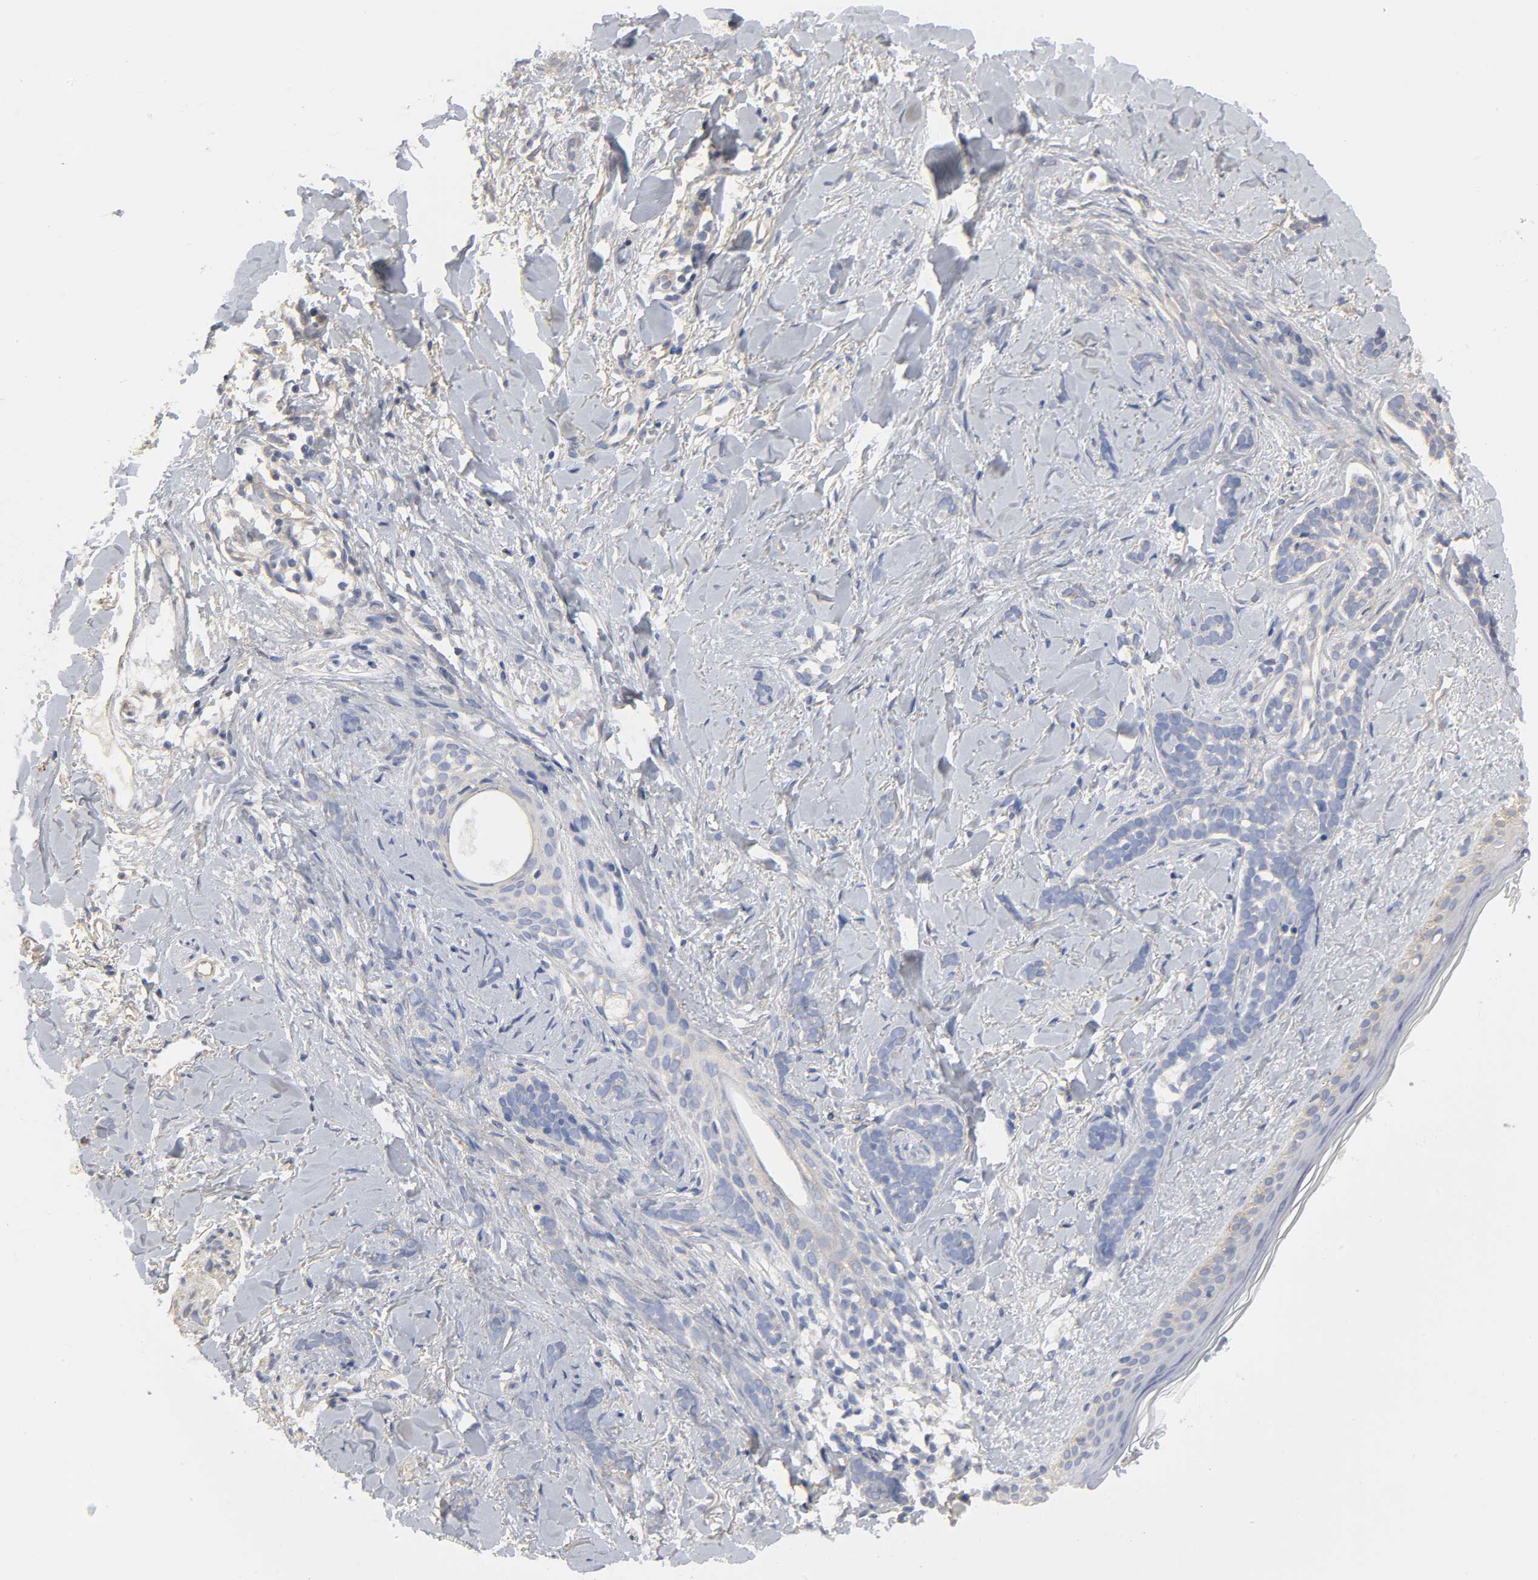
{"staining": {"intensity": "negative", "quantity": "none", "location": "none"}, "tissue": "skin cancer", "cell_type": "Tumor cells", "image_type": "cancer", "snomed": [{"axis": "morphology", "description": "Basal cell carcinoma"}, {"axis": "topography", "description": "Skin"}], "caption": "The photomicrograph shows no significant expression in tumor cells of basal cell carcinoma (skin).", "gene": "SH3GLB1", "patient": {"sex": "female", "age": 37}}